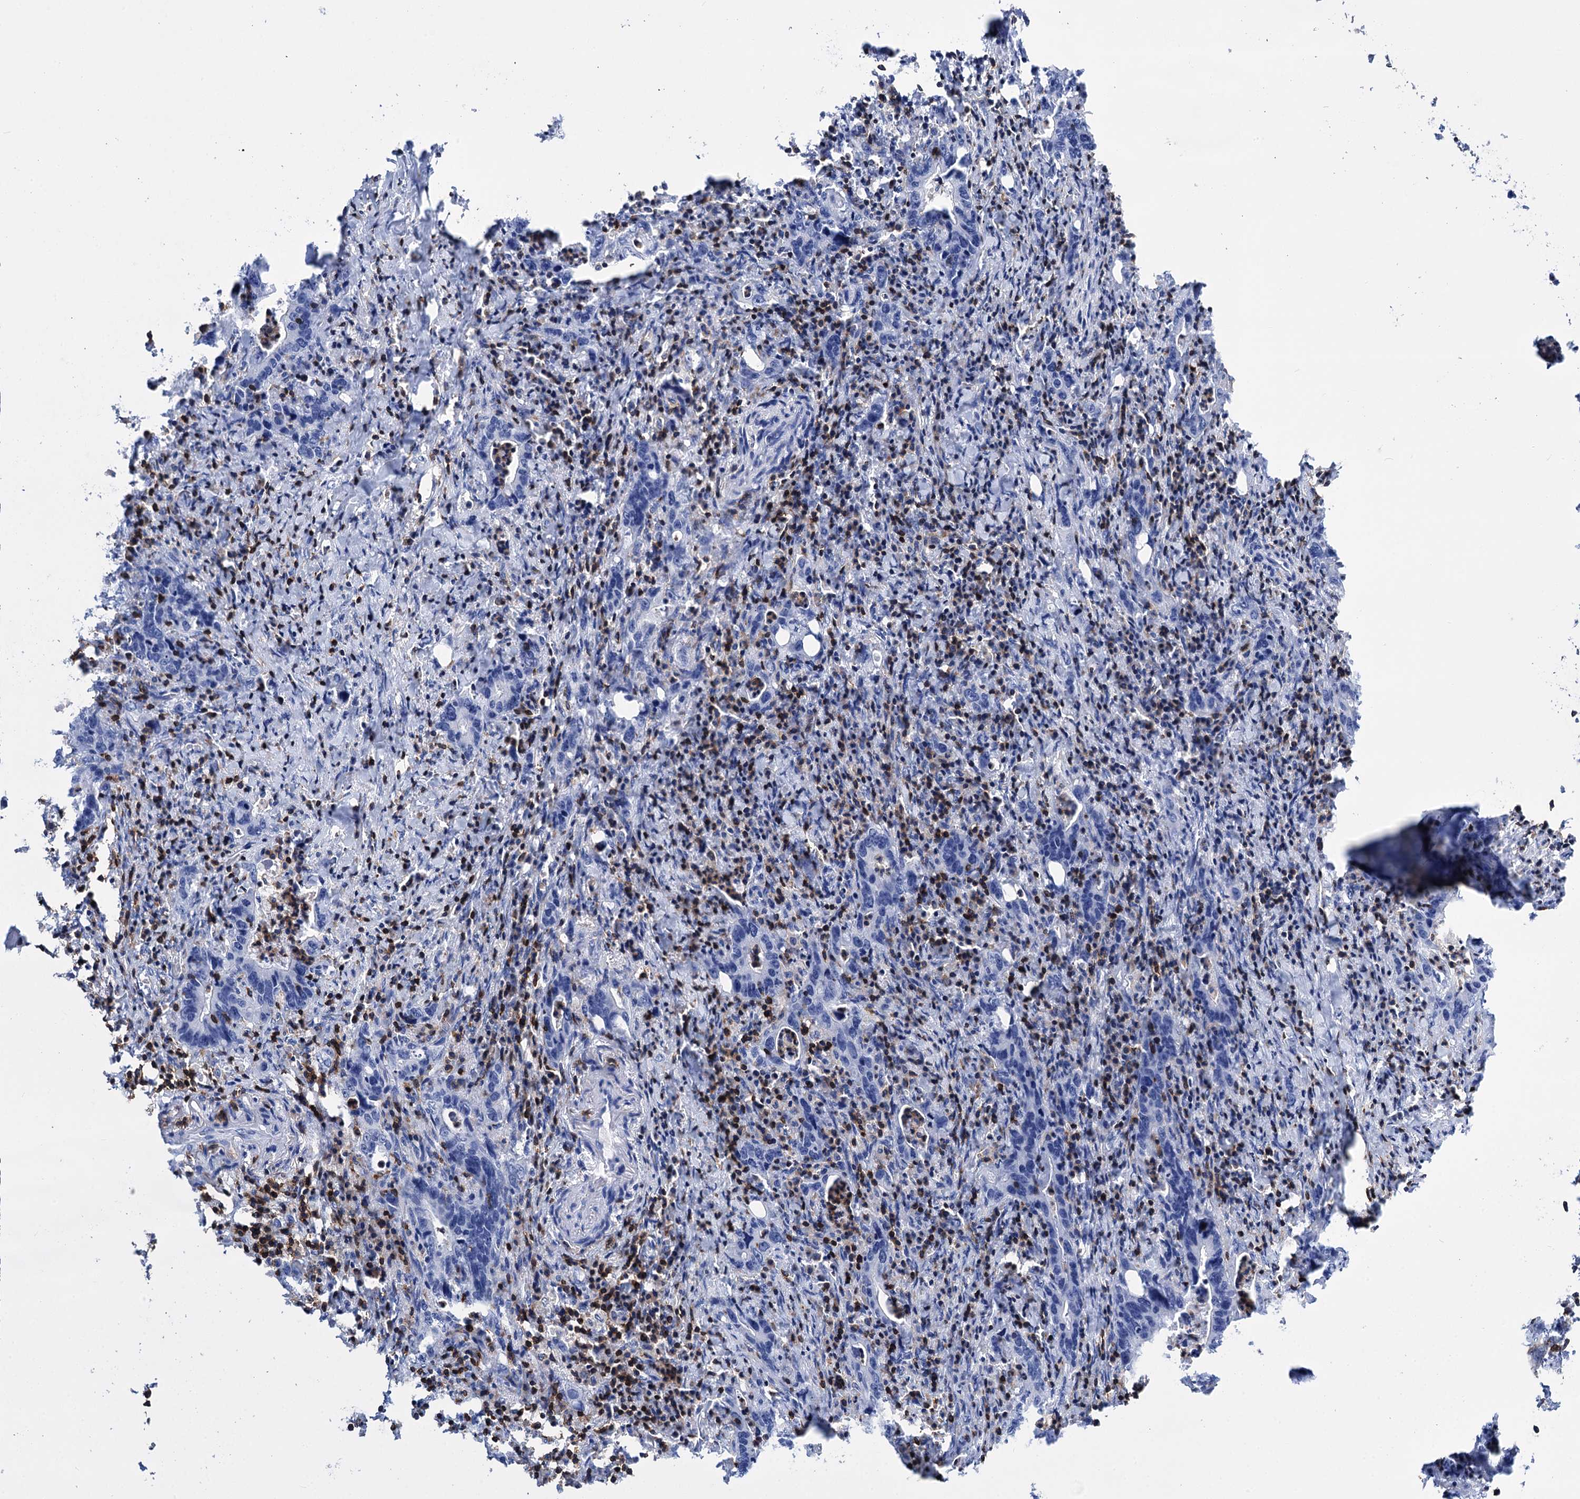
{"staining": {"intensity": "negative", "quantity": "none", "location": "none"}, "tissue": "colorectal cancer", "cell_type": "Tumor cells", "image_type": "cancer", "snomed": [{"axis": "morphology", "description": "Adenocarcinoma, NOS"}, {"axis": "topography", "description": "Colon"}], "caption": "This is an immunohistochemistry (IHC) histopathology image of human colorectal cancer (adenocarcinoma). There is no staining in tumor cells.", "gene": "DEF6", "patient": {"sex": "female", "age": 75}}